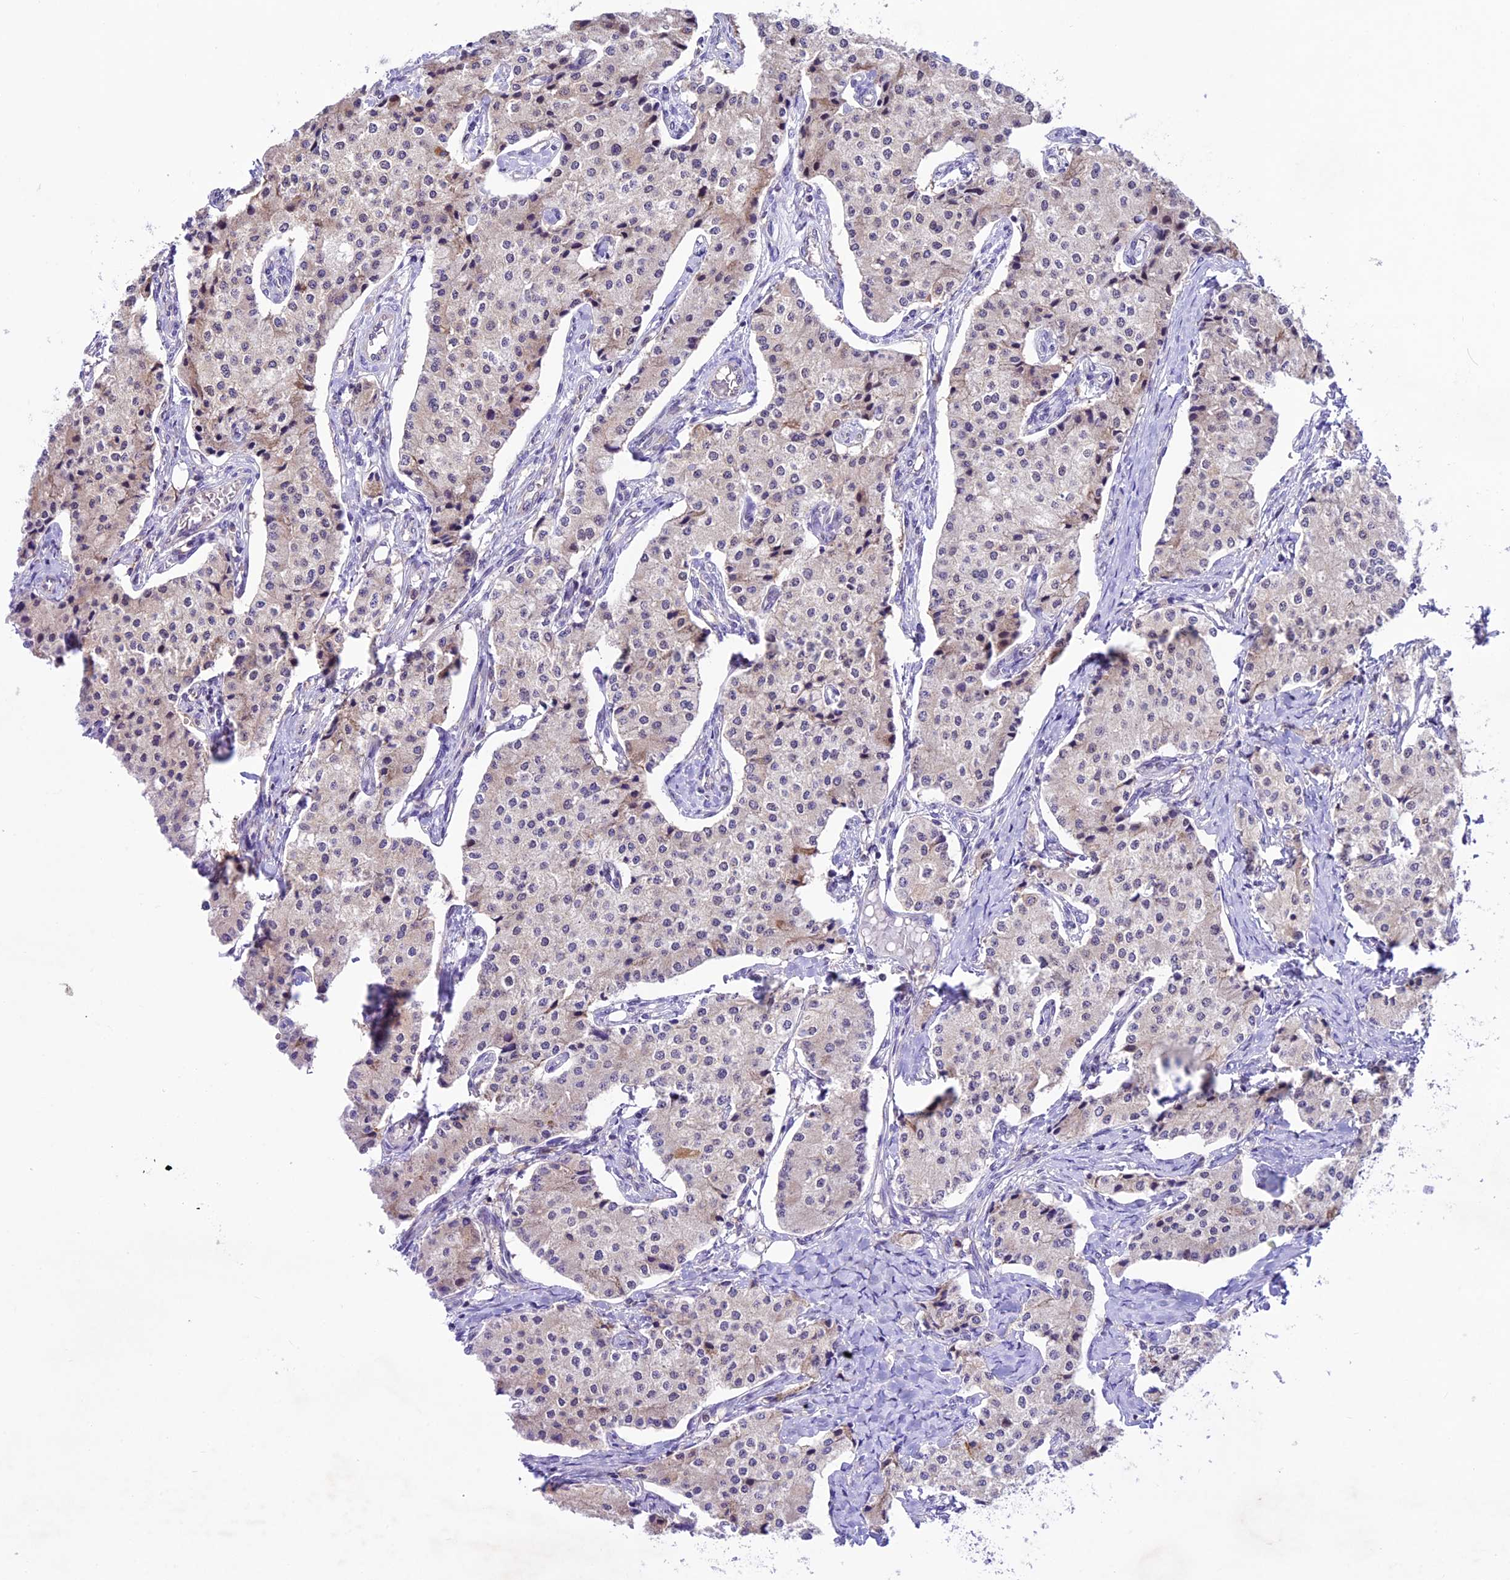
{"staining": {"intensity": "negative", "quantity": "none", "location": "none"}, "tissue": "carcinoid", "cell_type": "Tumor cells", "image_type": "cancer", "snomed": [{"axis": "morphology", "description": "Carcinoid, malignant, NOS"}, {"axis": "topography", "description": "Colon"}], "caption": "An immunohistochemistry image of malignant carcinoid is shown. There is no staining in tumor cells of malignant carcinoid.", "gene": "SHKBP1", "patient": {"sex": "female", "age": 52}}